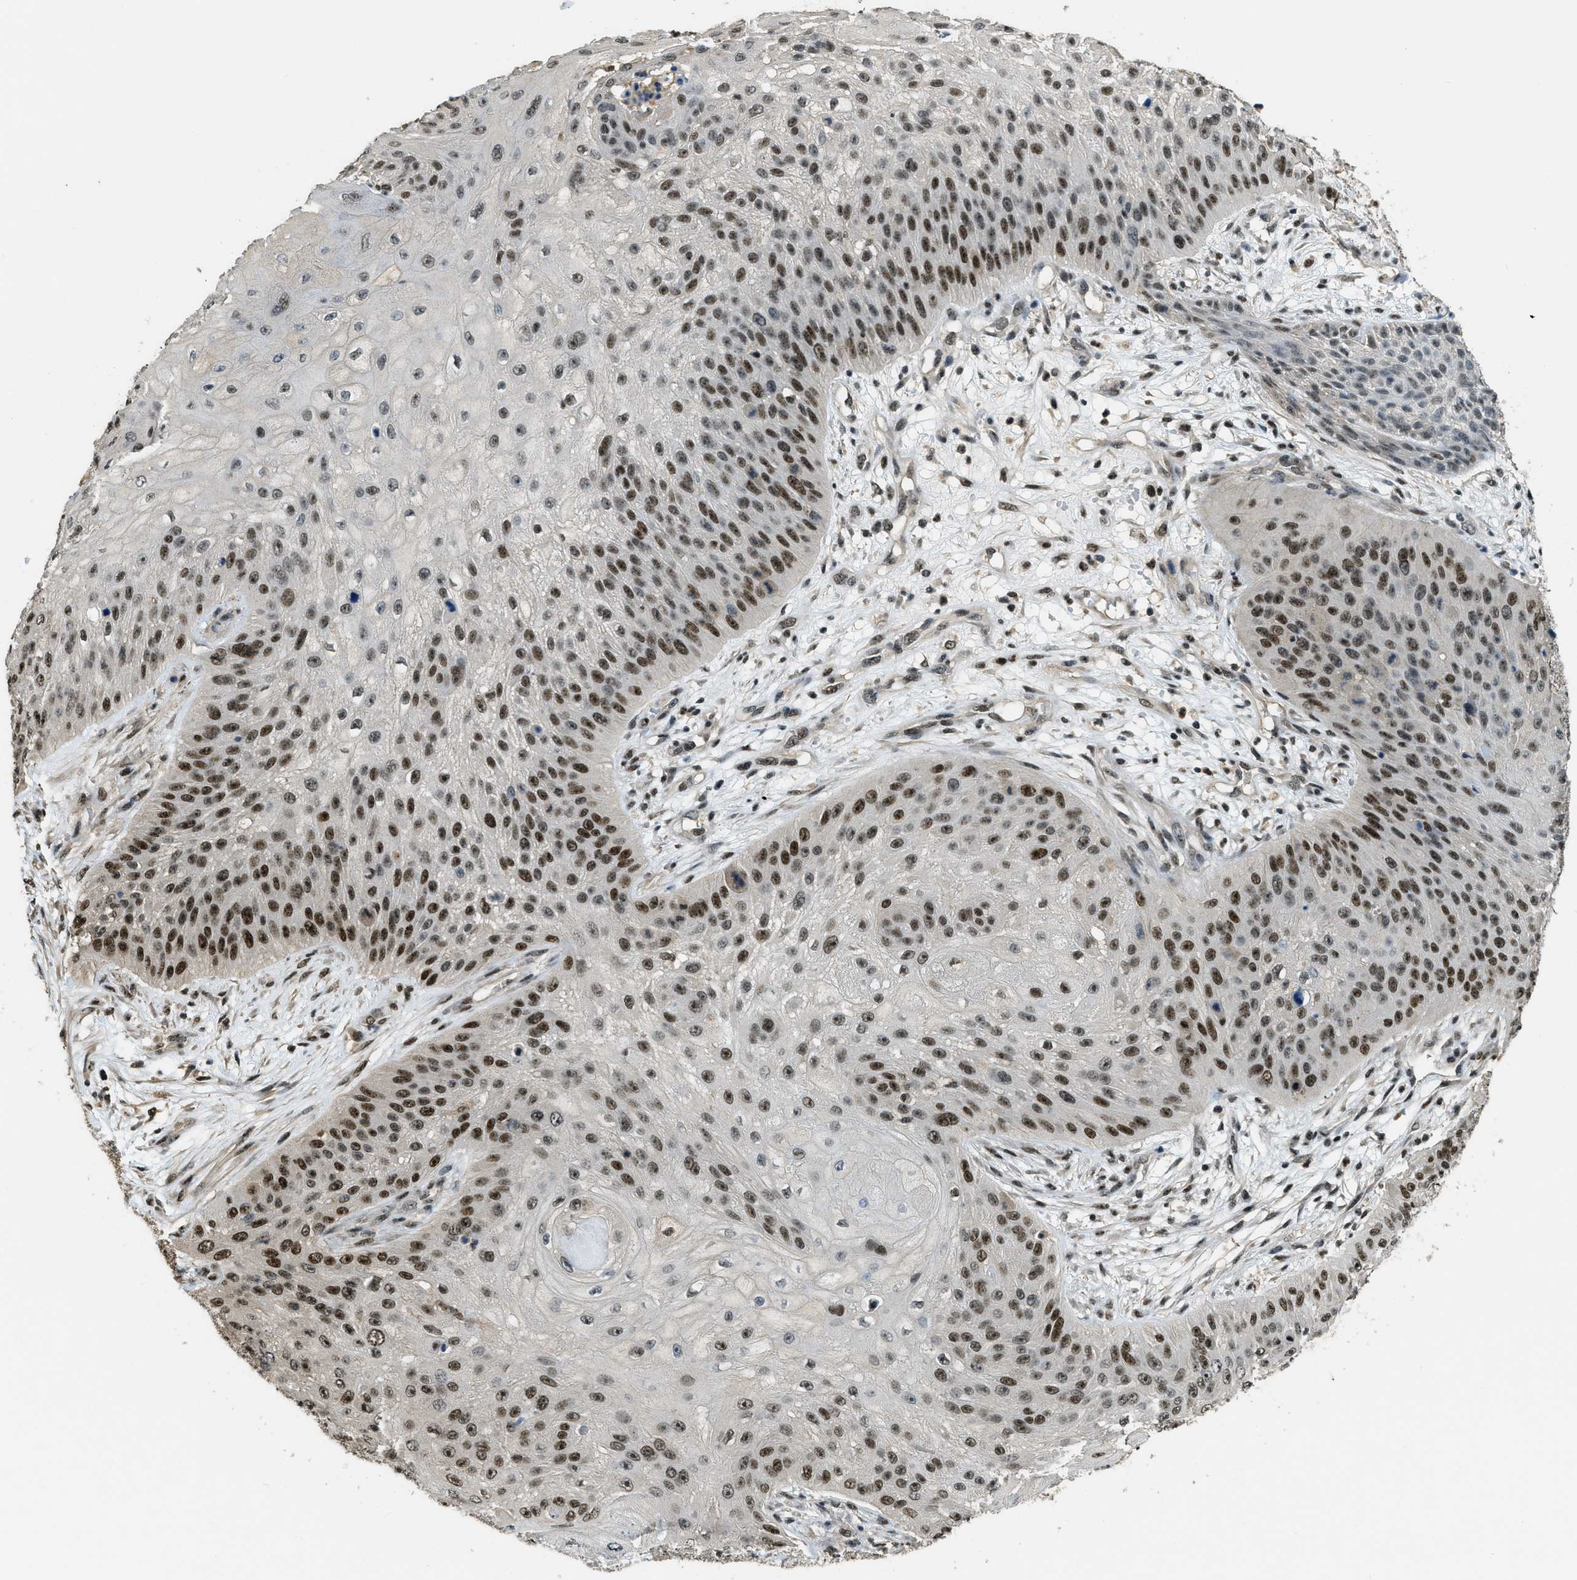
{"staining": {"intensity": "strong", "quantity": ">75%", "location": "nuclear"}, "tissue": "skin cancer", "cell_type": "Tumor cells", "image_type": "cancer", "snomed": [{"axis": "morphology", "description": "Squamous cell carcinoma, NOS"}, {"axis": "topography", "description": "Skin"}], "caption": "A high-resolution micrograph shows IHC staining of squamous cell carcinoma (skin), which exhibits strong nuclear staining in approximately >75% of tumor cells.", "gene": "SP100", "patient": {"sex": "female", "age": 80}}